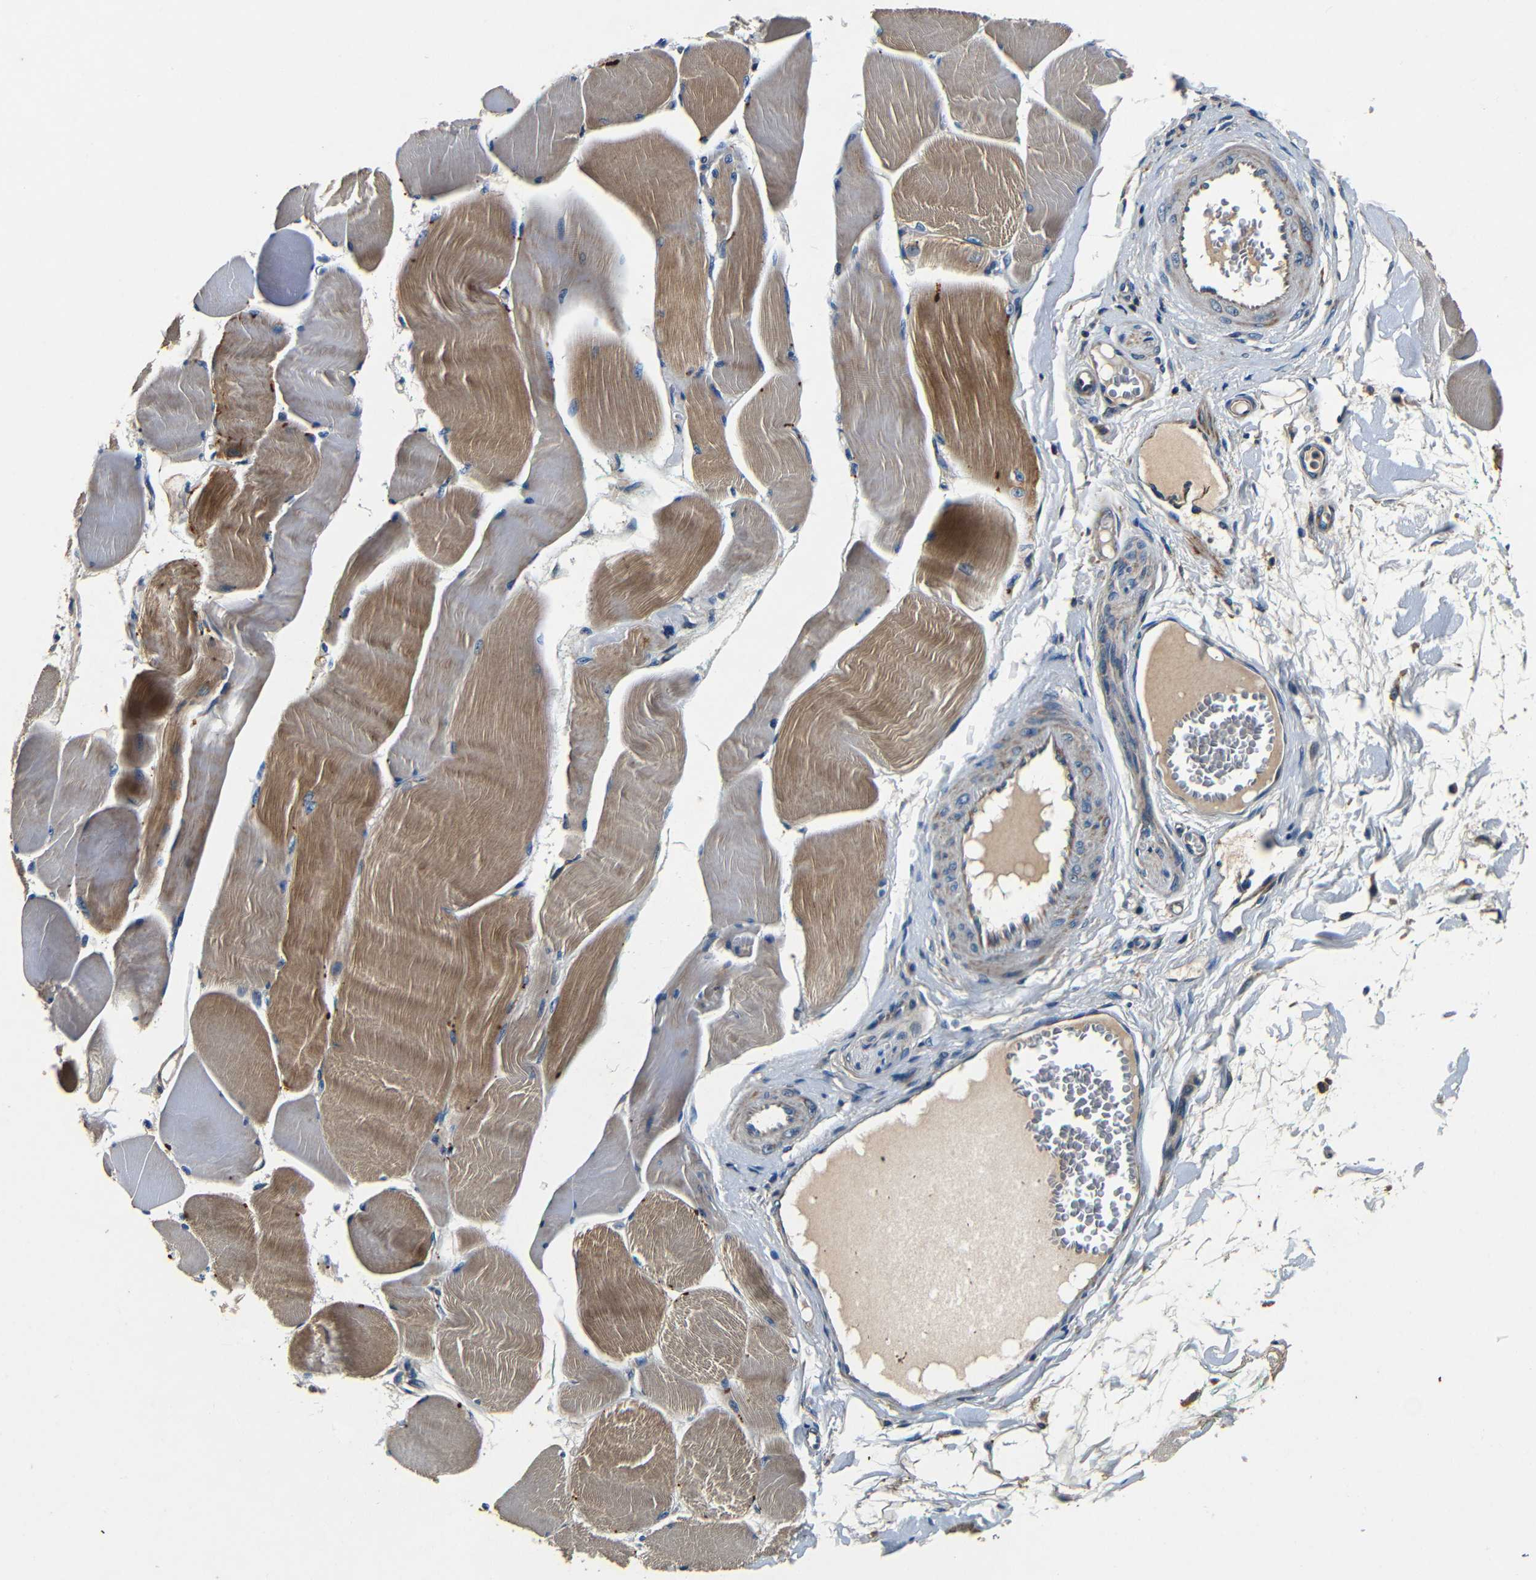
{"staining": {"intensity": "moderate", "quantity": ">75%", "location": "cytoplasmic/membranous"}, "tissue": "skeletal muscle", "cell_type": "Myocytes", "image_type": "normal", "snomed": [{"axis": "morphology", "description": "Normal tissue, NOS"}, {"axis": "morphology", "description": "Squamous cell carcinoma, NOS"}, {"axis": "topography", "description": "Skeletal muscle"}], "caption": "The micrograph displays a brown stain indicating the presence of a protein in the cytoplasmic/membranous of myocytes in skeletal muscle. (DAB = brown stain, brightfield microscopy at high magnification).", "gene": "MTX1", "patient": {"sex": "male", "age": 51}}